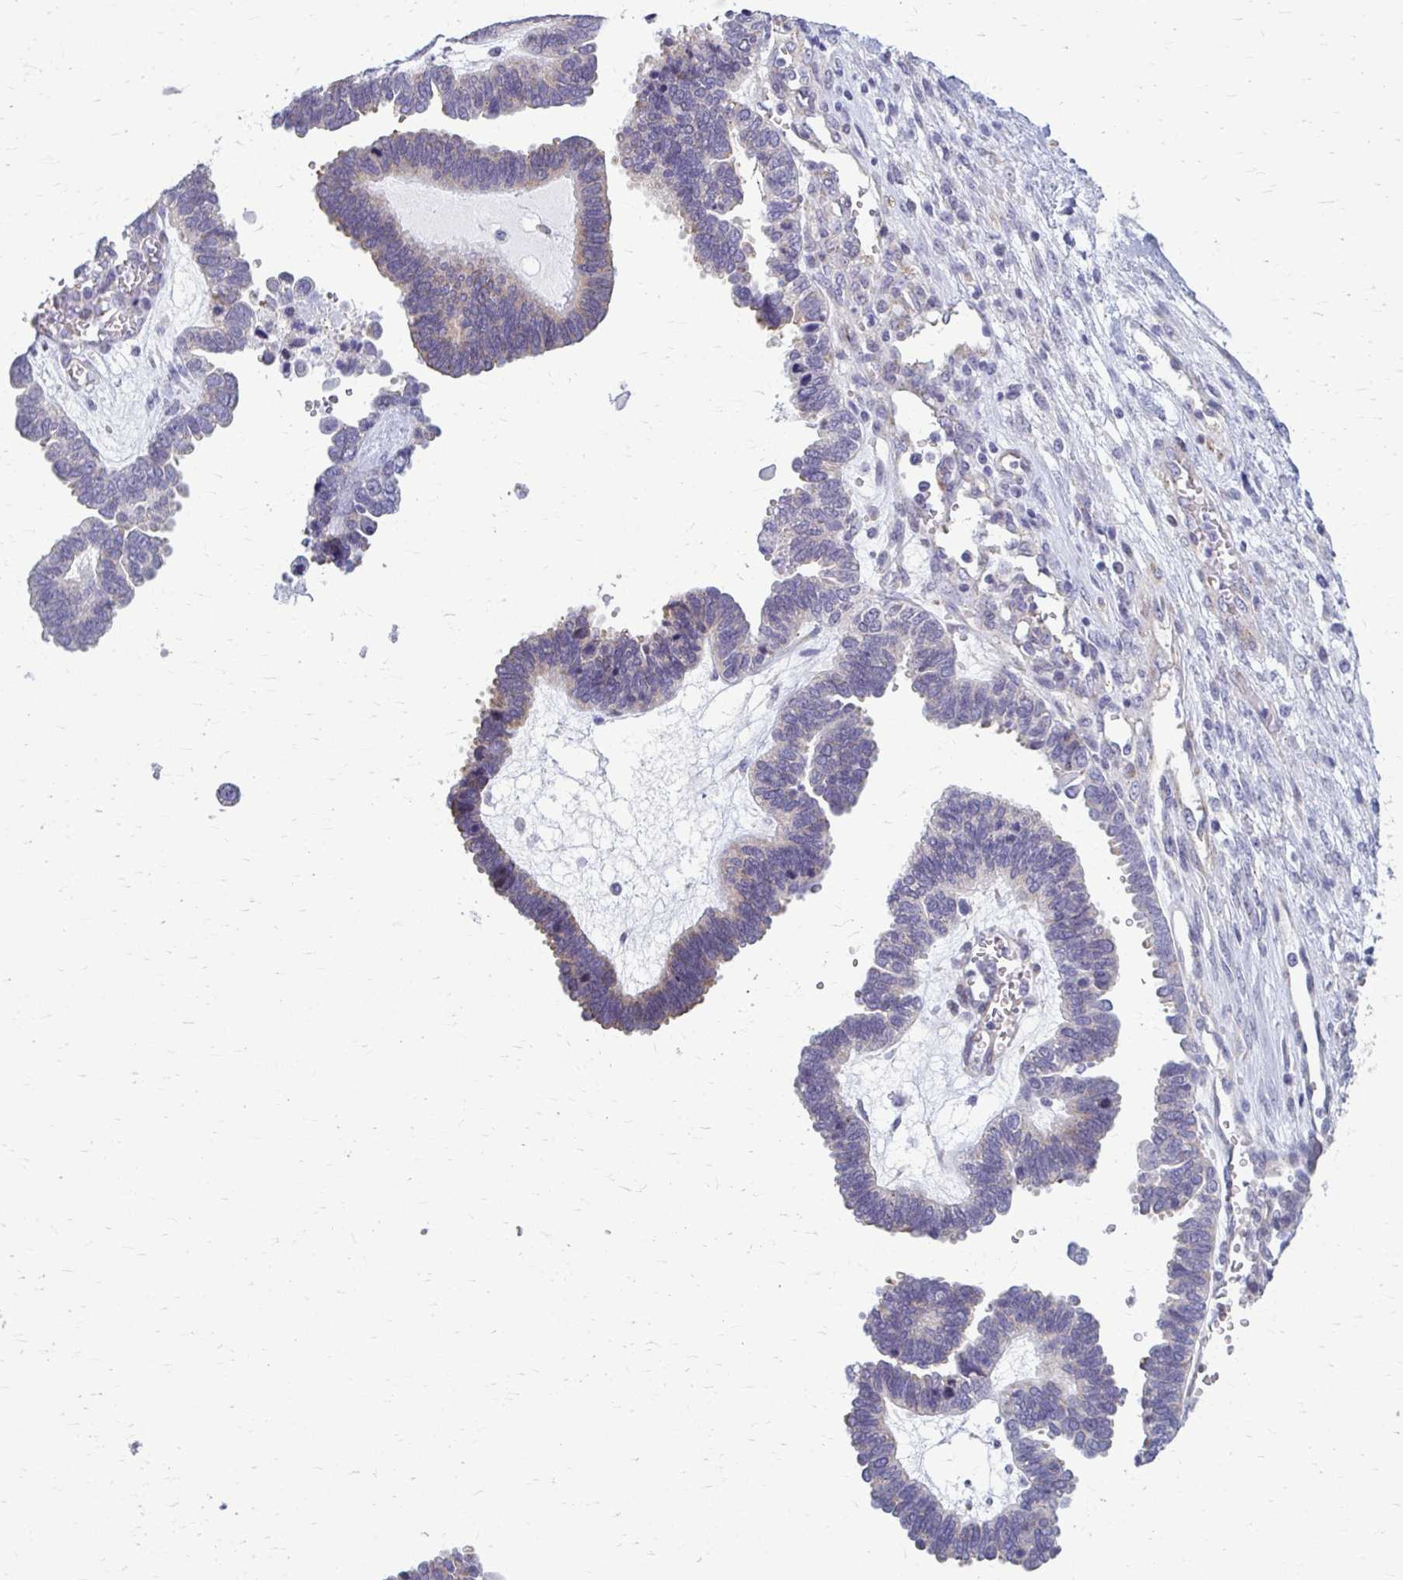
{"staining": {"intensity": "negative", "quantity": "none", "location": "none"}, "tissue": "ovarian cancer", "cell_type": "Tumor cells", "image_type": "cancer", "snomed": [{"axis": "morphology", "description": "Cystadenocarcinoma, serous, NOS"}, {"axis": "topography", "description": "Ovary"}], "caption": "Tumor cells are negative for protein expression in human ovarian cancer (serous cystadenocarcinoma).", "gene": "DEPP1", "patient": {"sex": "female", "age": 51}}